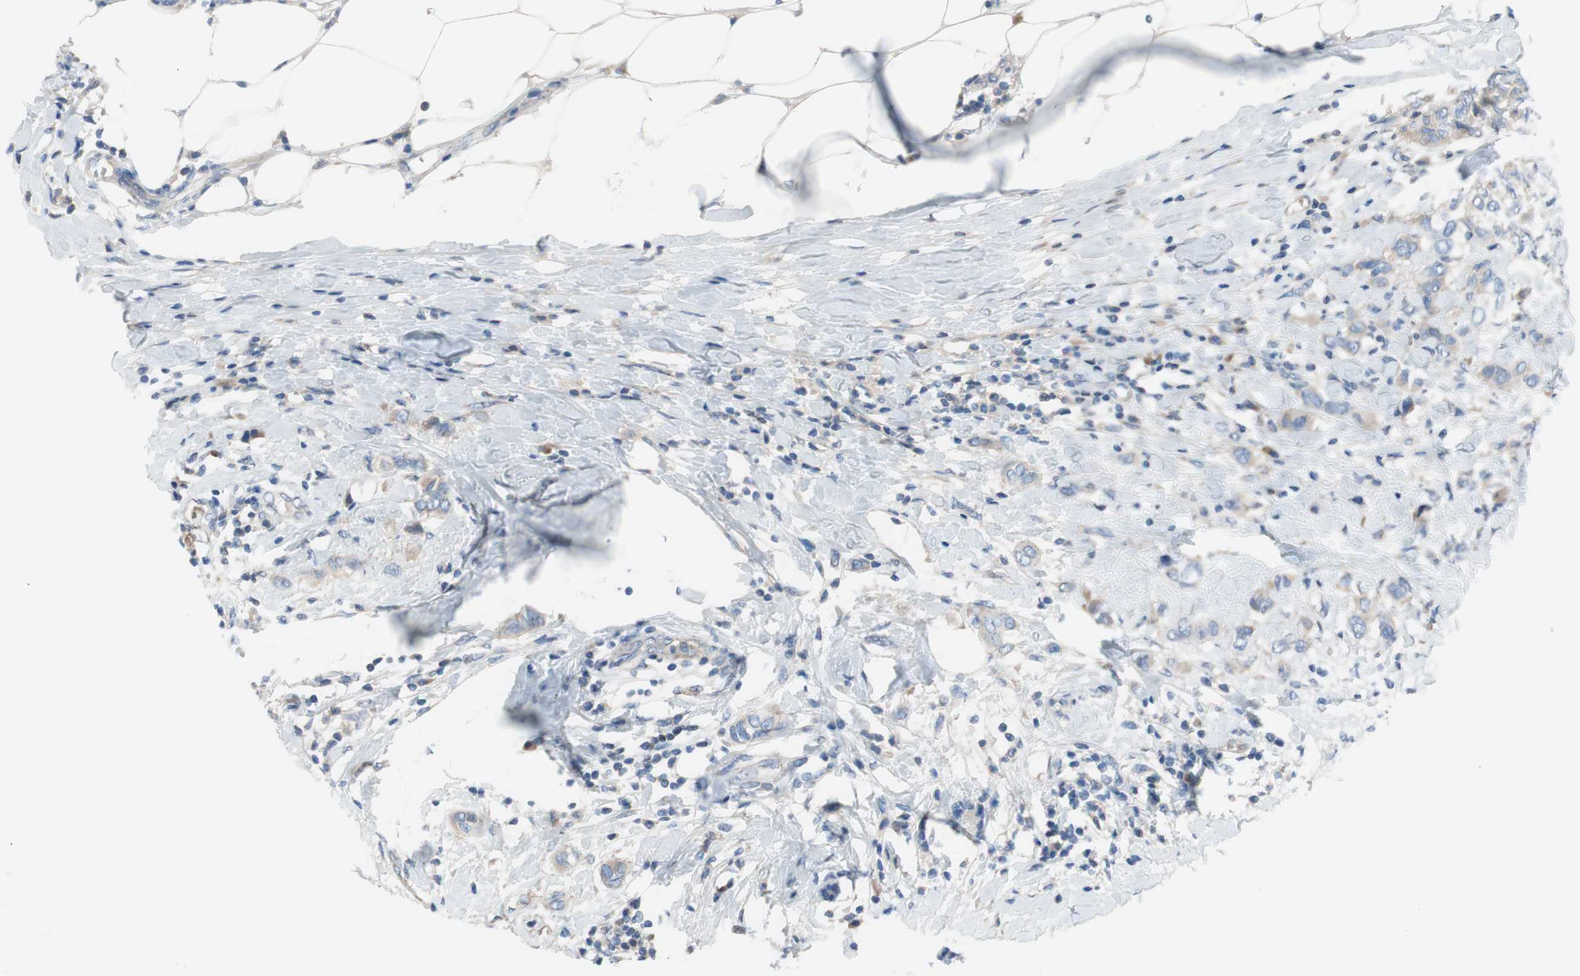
{"staining": {"intensity": "weak", "quantity": "<25%", "location": "cytoplasmic/membranous"}, "tissue": "breast cancer", "cell_type": "Tumor cells", "image_type": "cancer", "snomed": [{"axis": "morphology", "description": "Duct carcinoma"}, {"axis": "topography", "description": "Breast"}], "caption": "A high-resolution photomicrograph shows IHC staining of breast cancer (intraductal carcinoma), which displays no significant expression in tumor cells. (DAB (3,3'-diaminobenzidine) immunohistochemistry, high magnification).", "gene": "FDFT1", "patient": {"sex": "female", "age": 50}}